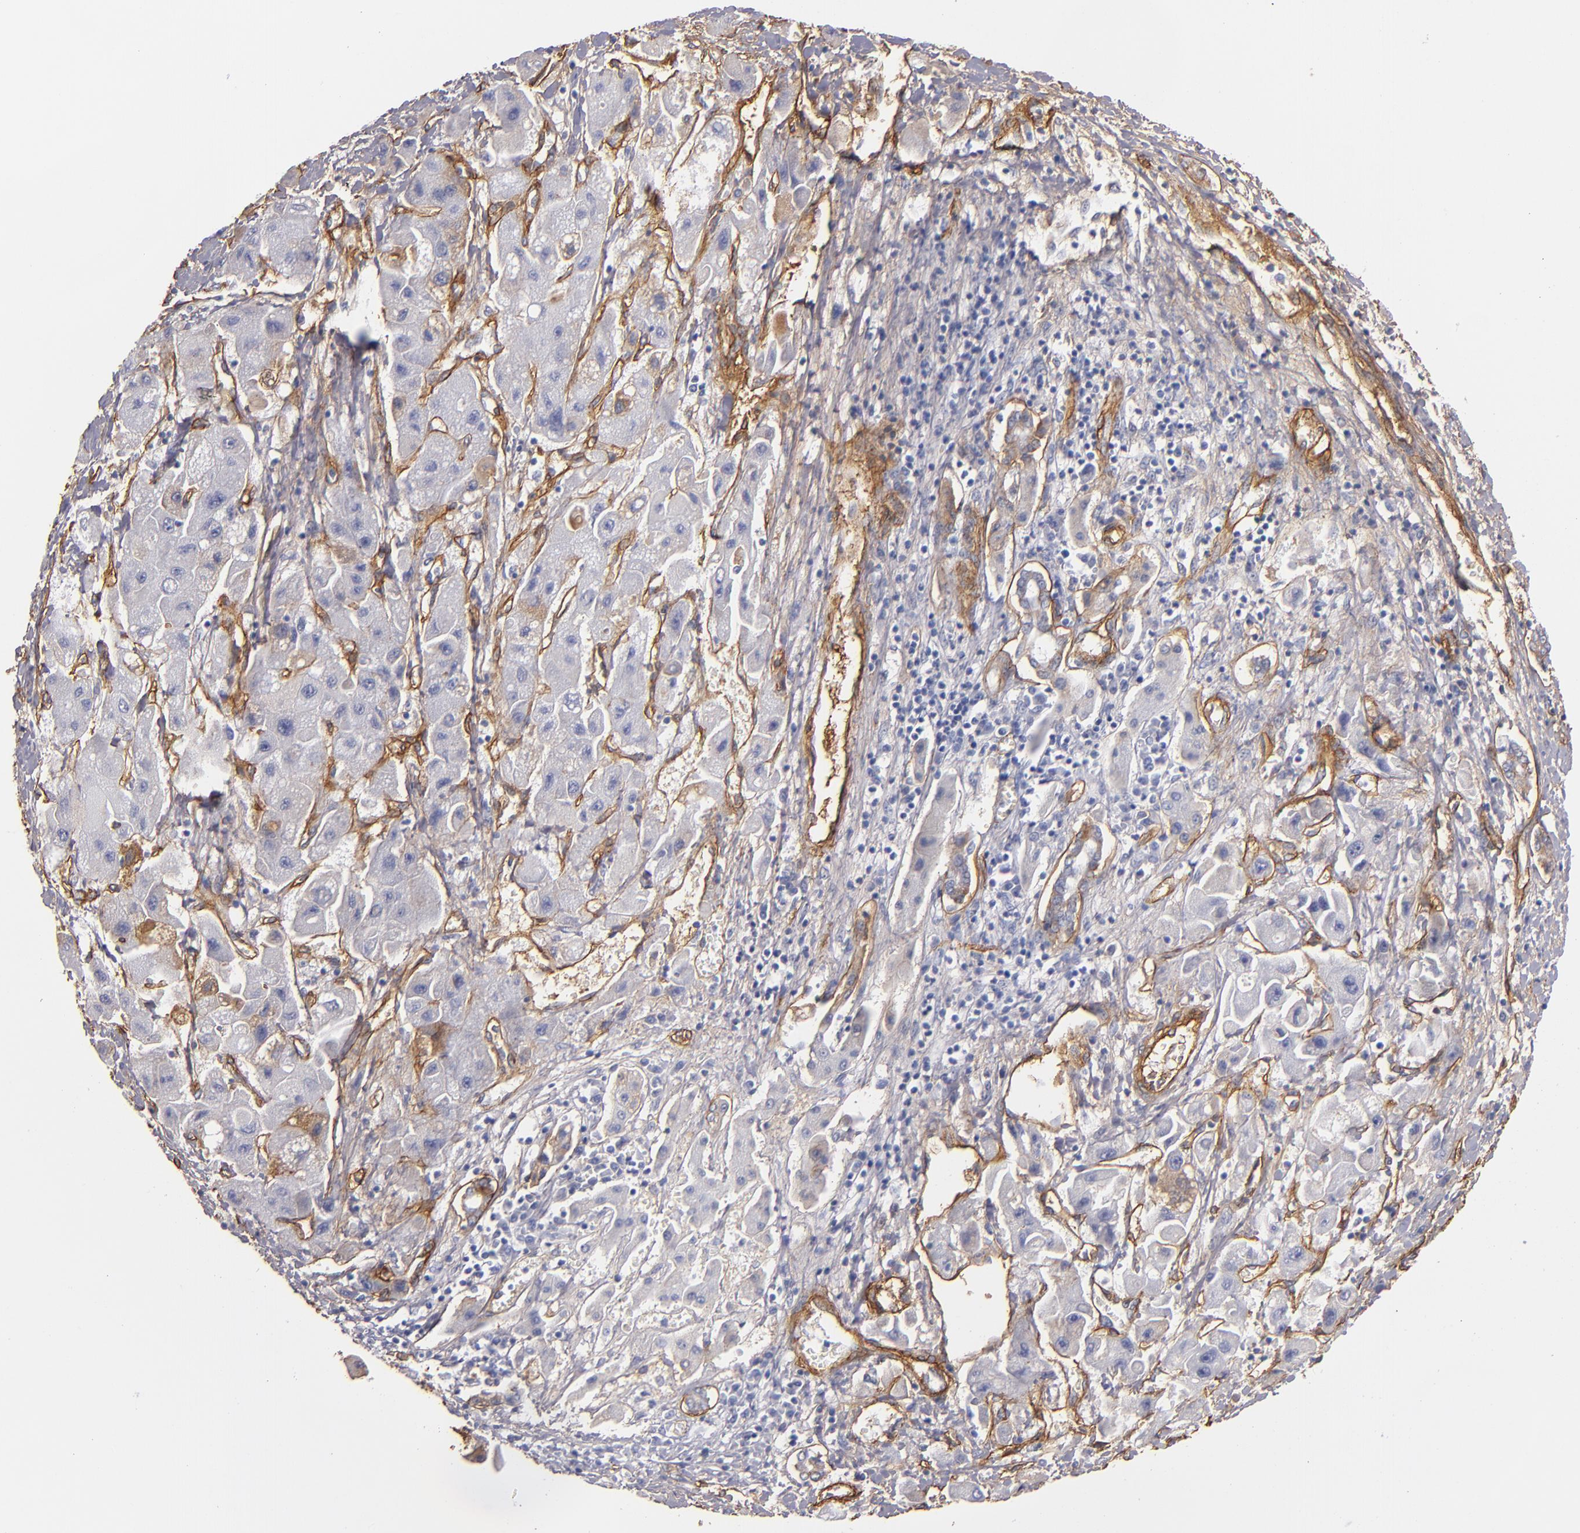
{"staining": {"intensity": "weak", "quantity": "<25%", "location": "cytoplasmic/membranous"}, "tissue": "liver cancer", "cell_type": "Tumor cells", "image_type": "cancer", "snomed": [{"axis": "morphology", "description": "Carcinoma, Hepatocellular, NOS"}, {"axis": "topography", "description": "Liver"}], "caption": "This photomicrograph is of liver hepatocellular carcinoma stained with IHC to label a protein in brown with the nuclei are counter-stained blue. There is no positivity in tumor cells.", "gene": "LAMC1", "patient": {"sex": "male", "age": 24}}